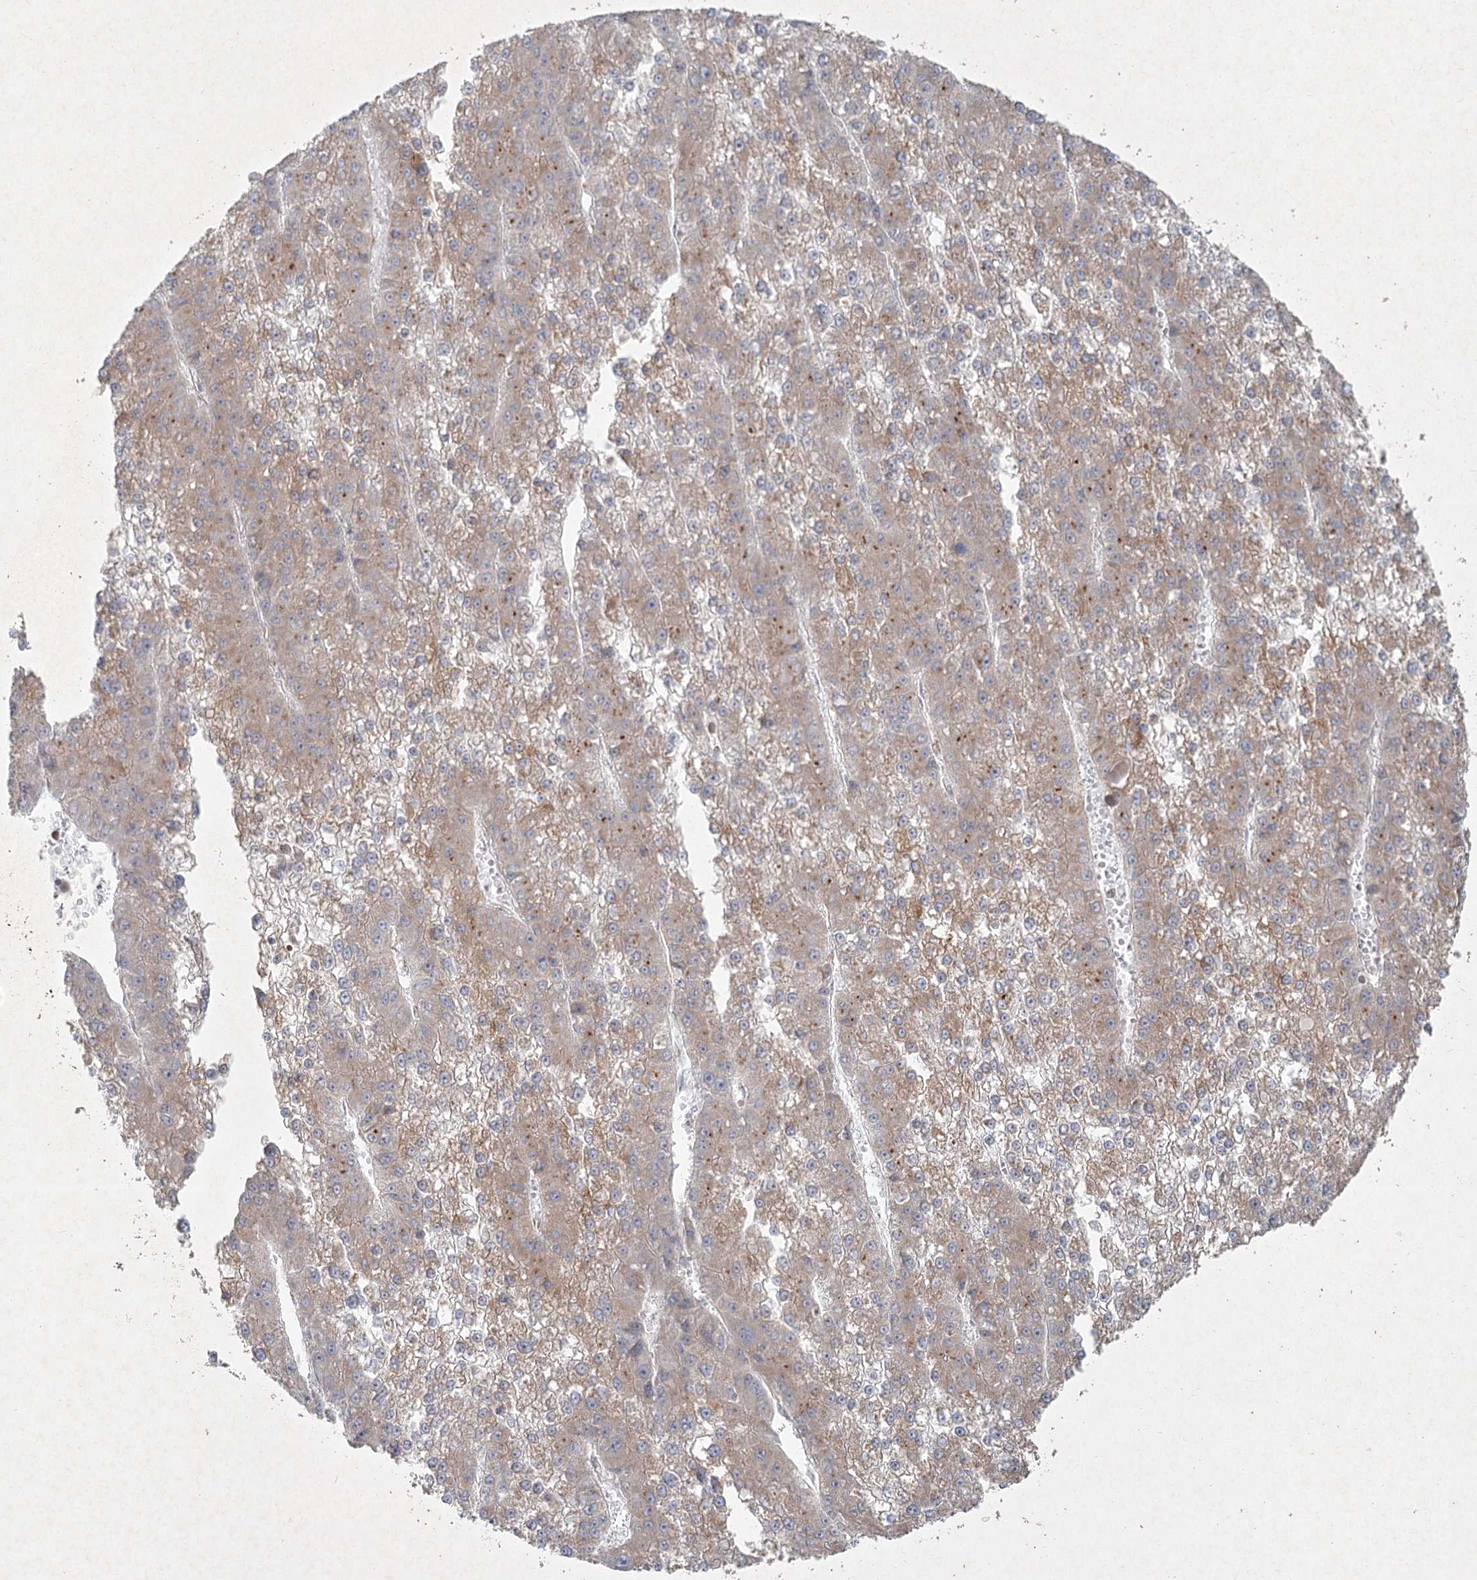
{"staining": {"intensity": "weak", "quantity": "25%-75%", "location": "cytoplasmic/membranous"}, "tissue": "liver cancer", "cell_type": "Tumor cells", "image_type": "cancer", "snomed": [{"axis": "morphology", "description": "Carcinoma, Hepatocellular, NOS"}, {"axis": "topography", "description": "Liver"}], "caption": "Immunohistochemistry (DAB) staining of human hepatocellular carcinoma (liver) exhibits weak cytoplasmic/membranous protein expression in approximately 25%-75% of tumor cells. (DAB (3,3'-diaminobenzidine) = brown stain, brightfield microscopy at high magnification).", "gene": "LRP2BP", "patient": {"sex": "female", "age": 73}}